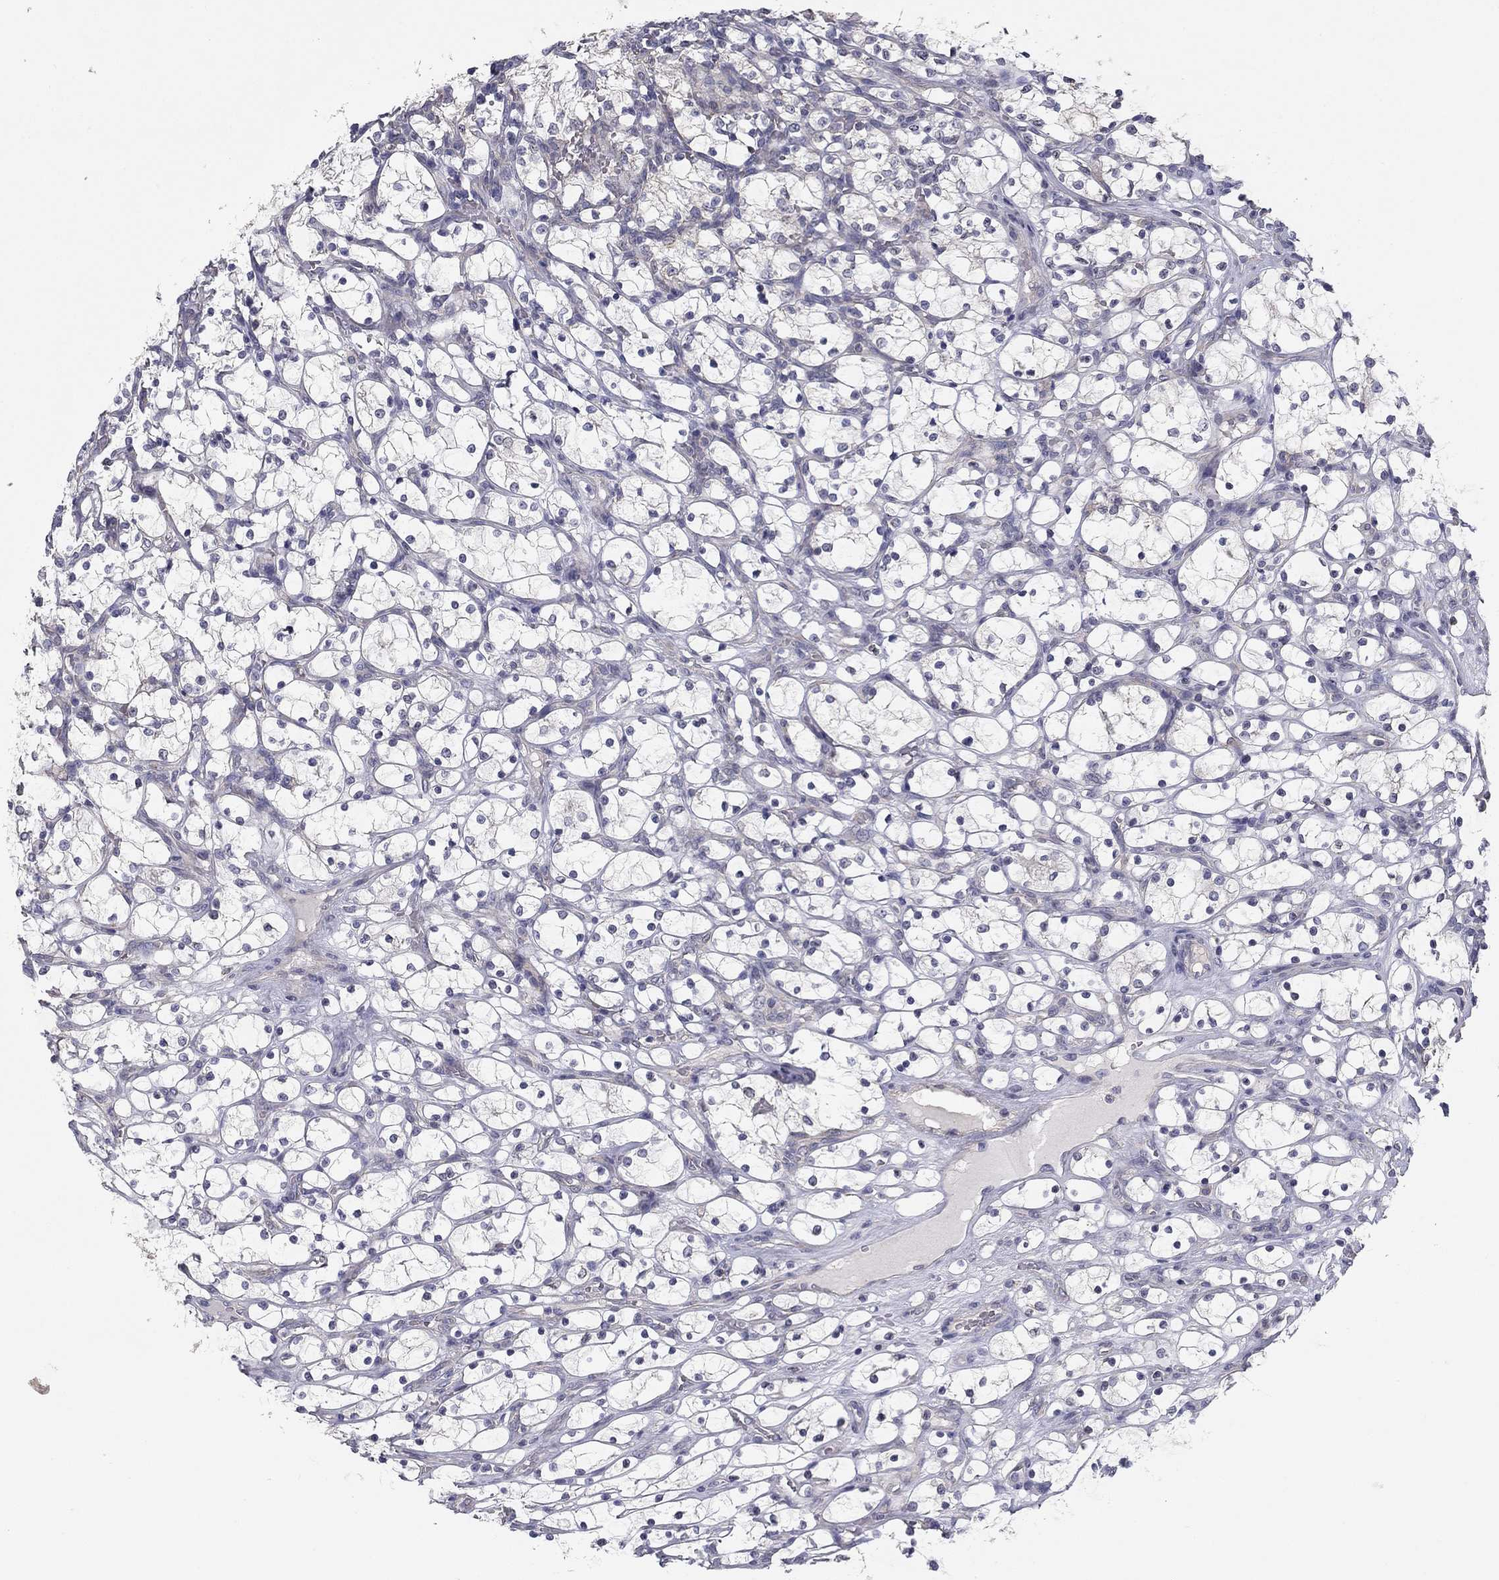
{"staining": {"intensity": "negative", "quantity": "none", "location": "none"}, "tissue": "renal cancer", "cell_type": "Tumor cells", "image_type": "cancer", "snomed": [{"axis": "morphology", "description": "Adenocarcinoma, NOS"}, {"axis": "topography", "description": "Kidney"}], "caption": "Immunohistochemistry (IHC) micrograph of neoplastic tissue: human renal cancer (adenocarcinoma) stained with DAB reveals no significant protein positivity in tumor cells.", "gene": "SEPTIN3", "patient": {"sex": "female", "age": 69}}